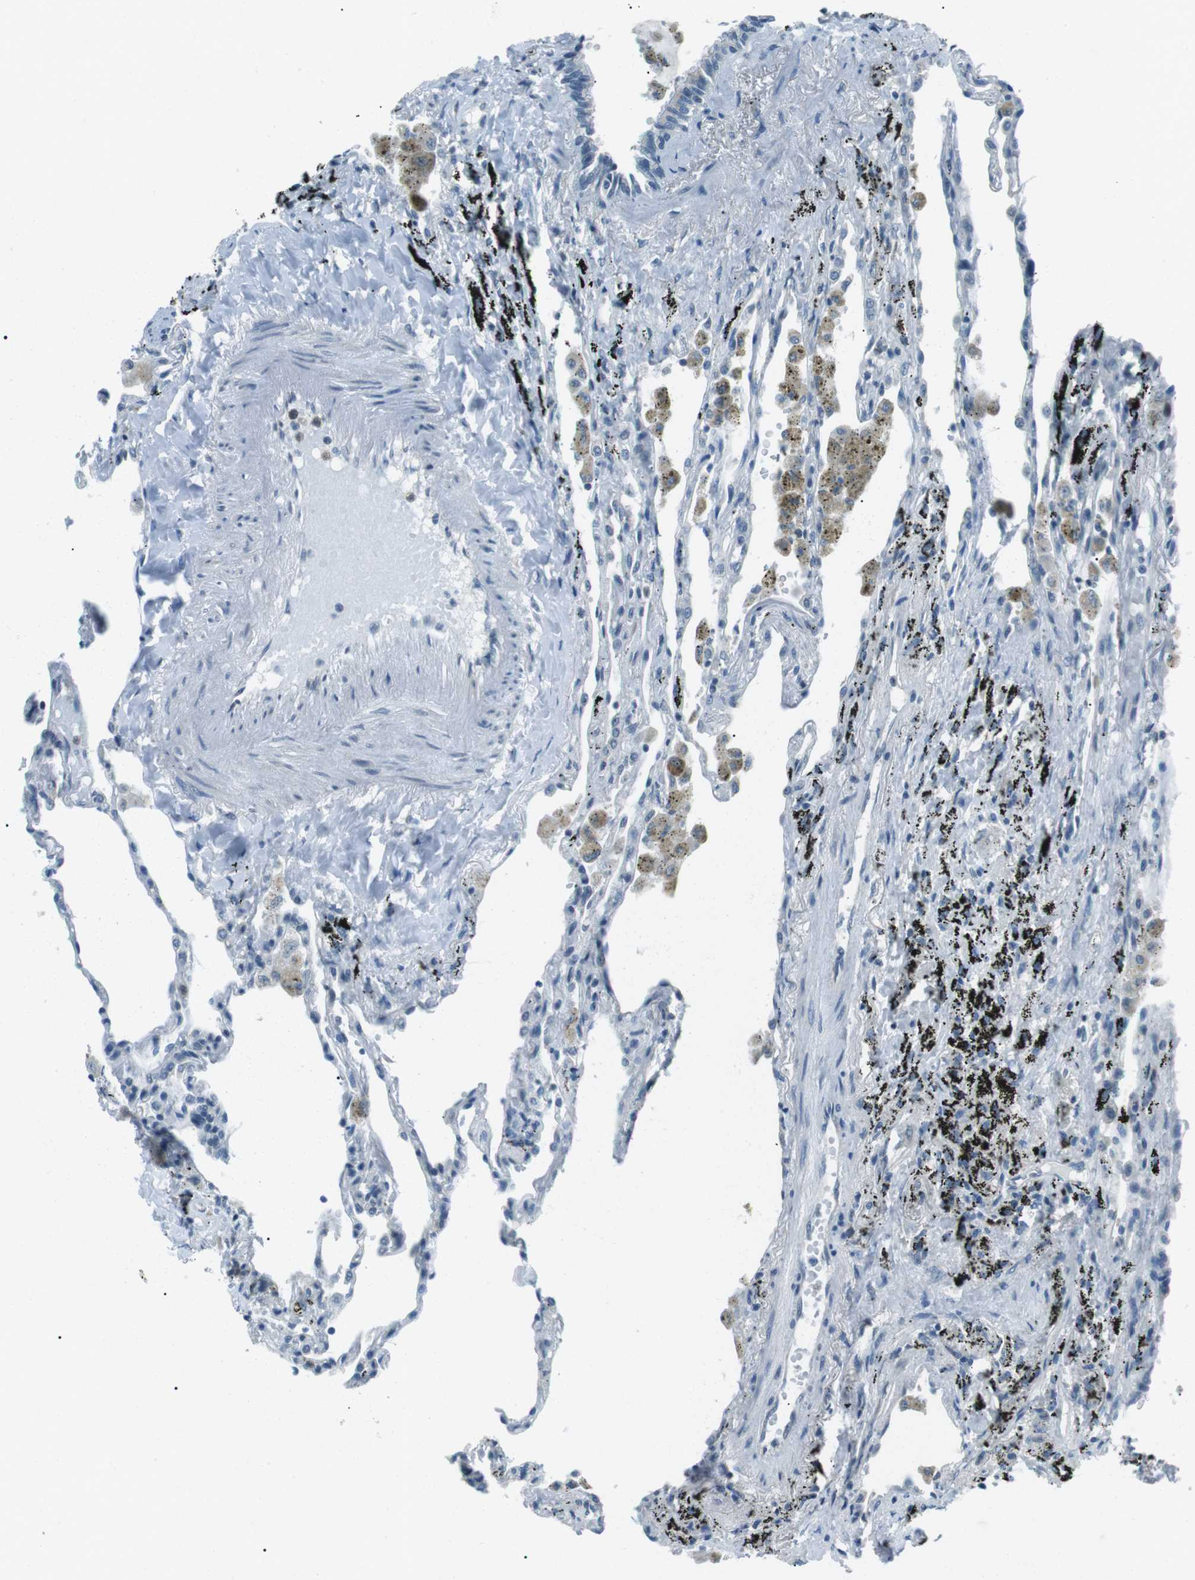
{"staining": {"intensity": "negative", "quantity": "none", "location": "none"}, "tissue": "lung", "cell_type": "Alveolar cells", "image_type": "normal", "snomed": [{"axis": "morphology", "description": "Normal tissue, NOS"}, {"axis": "topography", "description": "Lung"}], "caption": "IHC image of normal lung: lung stained with DAB shows no significant protein positivity in alveolar cells. (Immunohistochemistry (ihc), brightfield microscopy, high magnification).", "gene": "ENSG00000289724", "patient": {"sex": "male", "age": 59}}